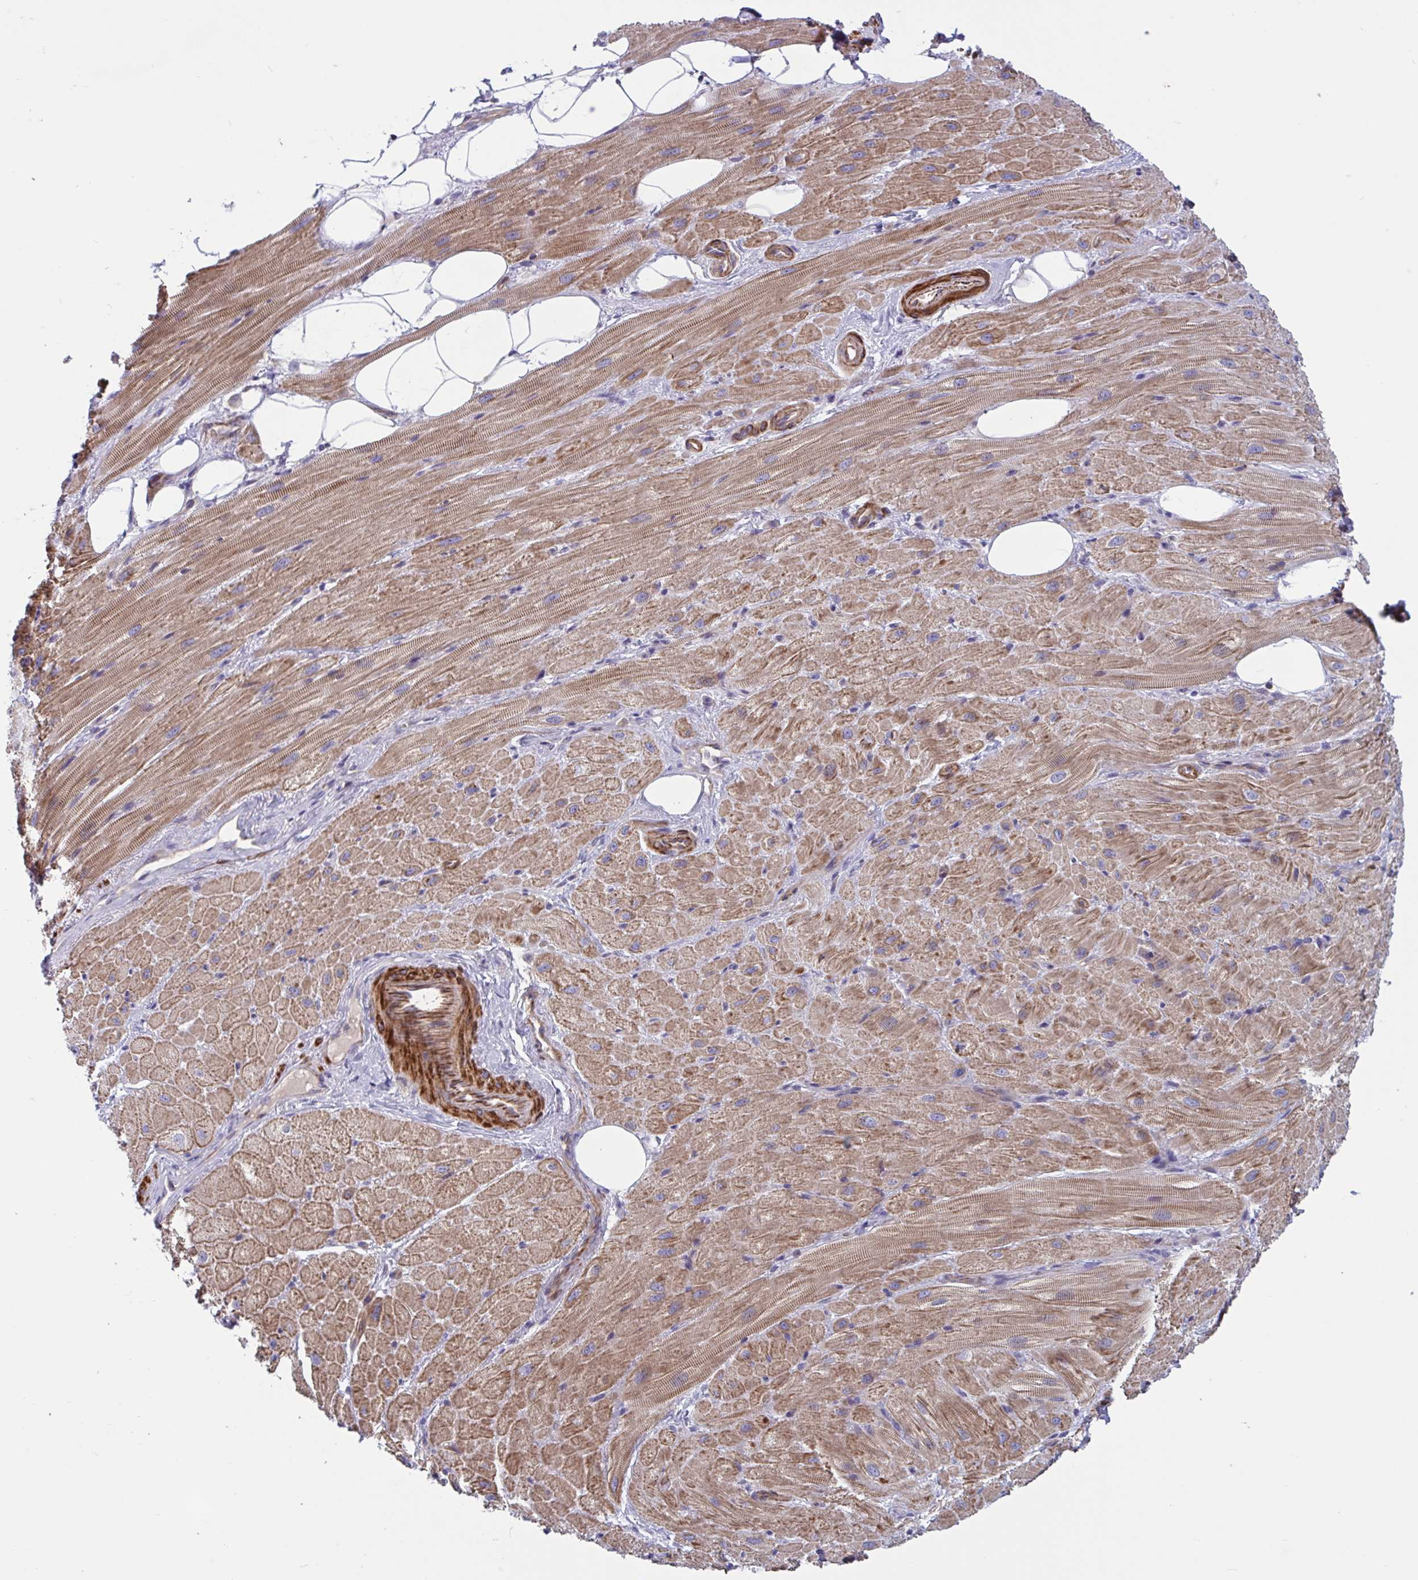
{"staining": {"intensity": "strong", "quantity": ">75%", "location": "cytoplasmic/membranous"}, "tissue": "heart muscle", "cell_type": "Cardiomyocytes", "image_type": "normal", "snomed": [{"axis": "morphology", "description": "Normal tissue, NOS"}, {"axis": "topography", "description": "Heart"}], "caption": "A high-resolution image shows immunohistochemistry staining of normal heart muscle, which displays strong cytoplasmic/membranous positivity in approximately >75% of cardiomyocytes. Immunohistochemistry (ihc) stains the protein in brown and the nuclei are stained blue.", "gene": "TANK", "patient": {"sex": "male", "age": 62}}